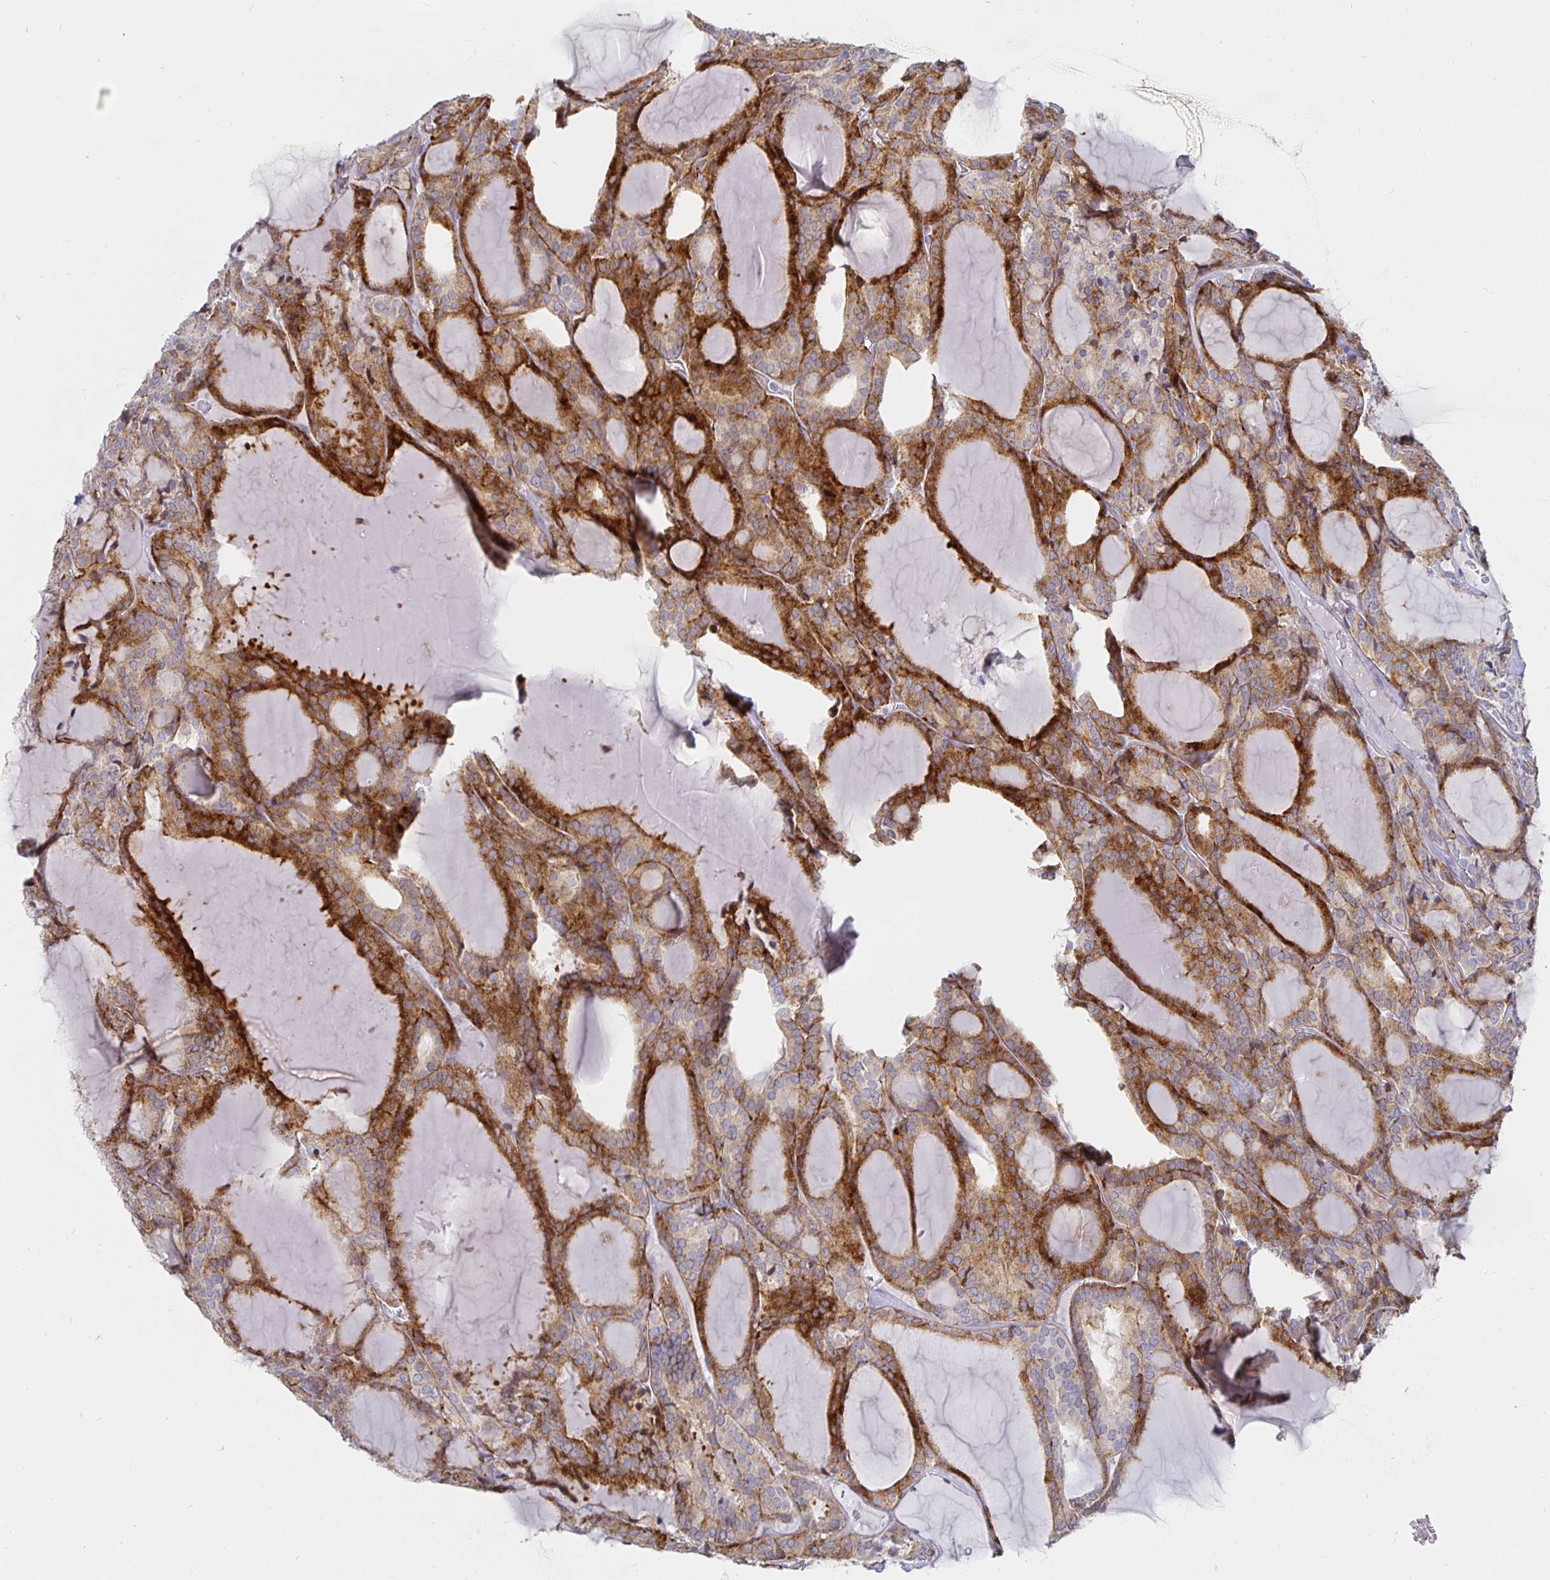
{"staining": {"intensity": "moderate", "quantity": ">75%", "location": "cytoplasmic/membranous"}, "tissue": "thyroid cancer", "cell_type": "Tumor cells", "image_type": "cancer", "snomed": [{"axis": "morphology", "description": "Follicular adenoma carcinoma, NOS"}, {"axis": "topography", "description": "Thyroid gland"}], "caption": "Brown immunohistochemical staining in thyroid follicular adenoma carcinoma demonstrates moderate cytoplasmic/membranous staining in approximately >75% of tumor cells.", "gene": "S100G", "patient": {"sex": "male", "age": 74}}